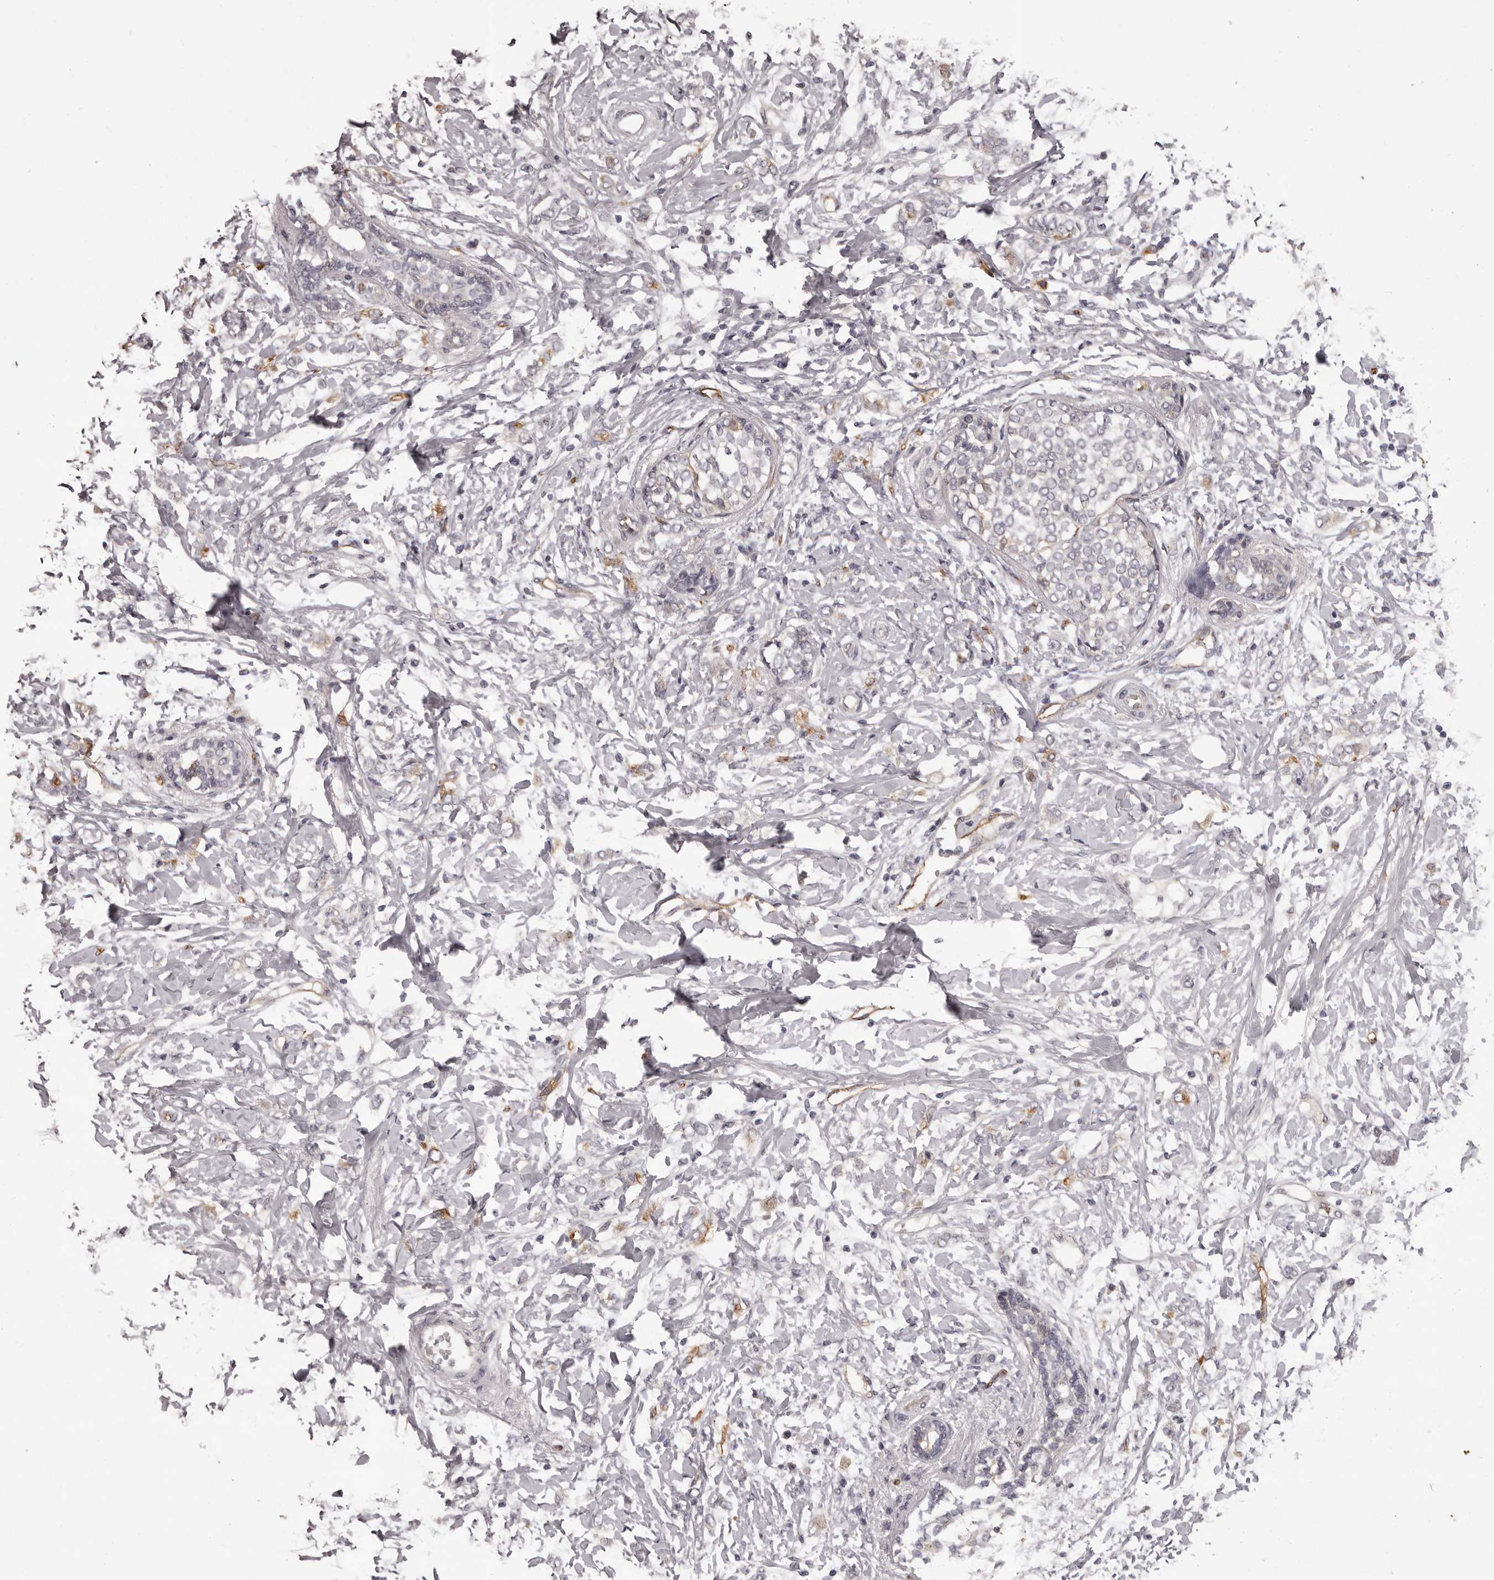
{"staining": {"intensity": "negative", "quantity": "none", "location": "none"}, "tissue": "breast cancer", "cell_type": "Tumor cells", "image_type": "cancer", "snomed": [{"axis": "morphology", "description": "Normal tissue, NOS"}, {"axis": "morphology", "description": "Lobular carcinoma"}, {"axis": "topography", "description": "Breast"}], "caption": "The micrograph displays no significant positivity in tumor cells of lobular carcinoma (breast). Nuclei are stained in blue.", "gene": "GPR78", "patient": {"sex": "female", "age": 47}}